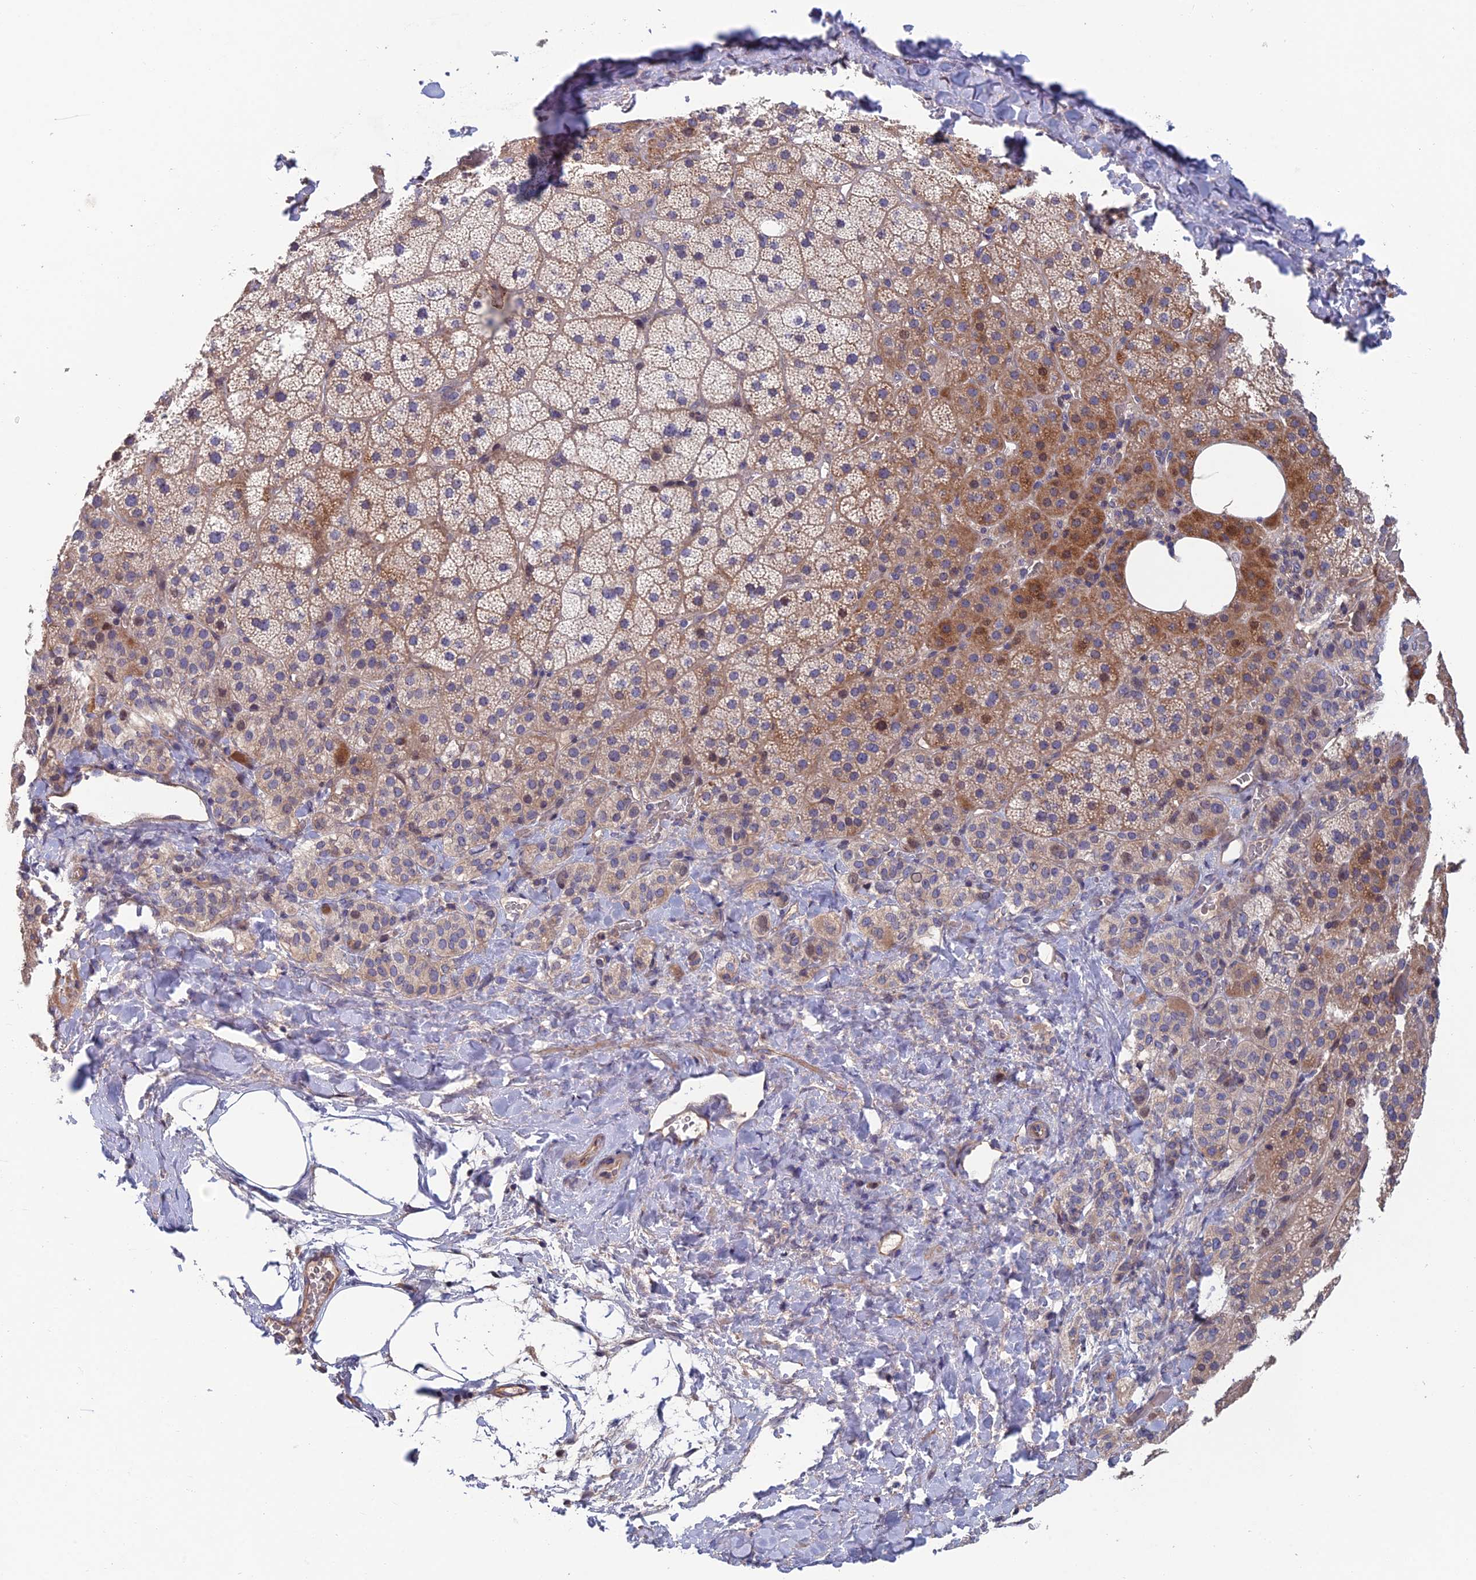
{"staining": {"intensity": "moderate", "quantity": ">75%", "location": "cytoplasmic/membranous"}, "tissue": "adrenal gland", "cell_type": "Glandular cells", "image_type": "normal", "snomed": [{"axis": "morphology", "description": "Normal tissue, NOS"}, {"axis": "topography", "description": "Adrenal gland"}], "caption": "A histopathology image showing moderate cytoplasmic/membranous staining in about >75% of glandular cells in benign adrenal gland, as visualized by brown immunohistochemical staining.", "gene": "USP37", "patient": {"sex": "male", "age": 57}}